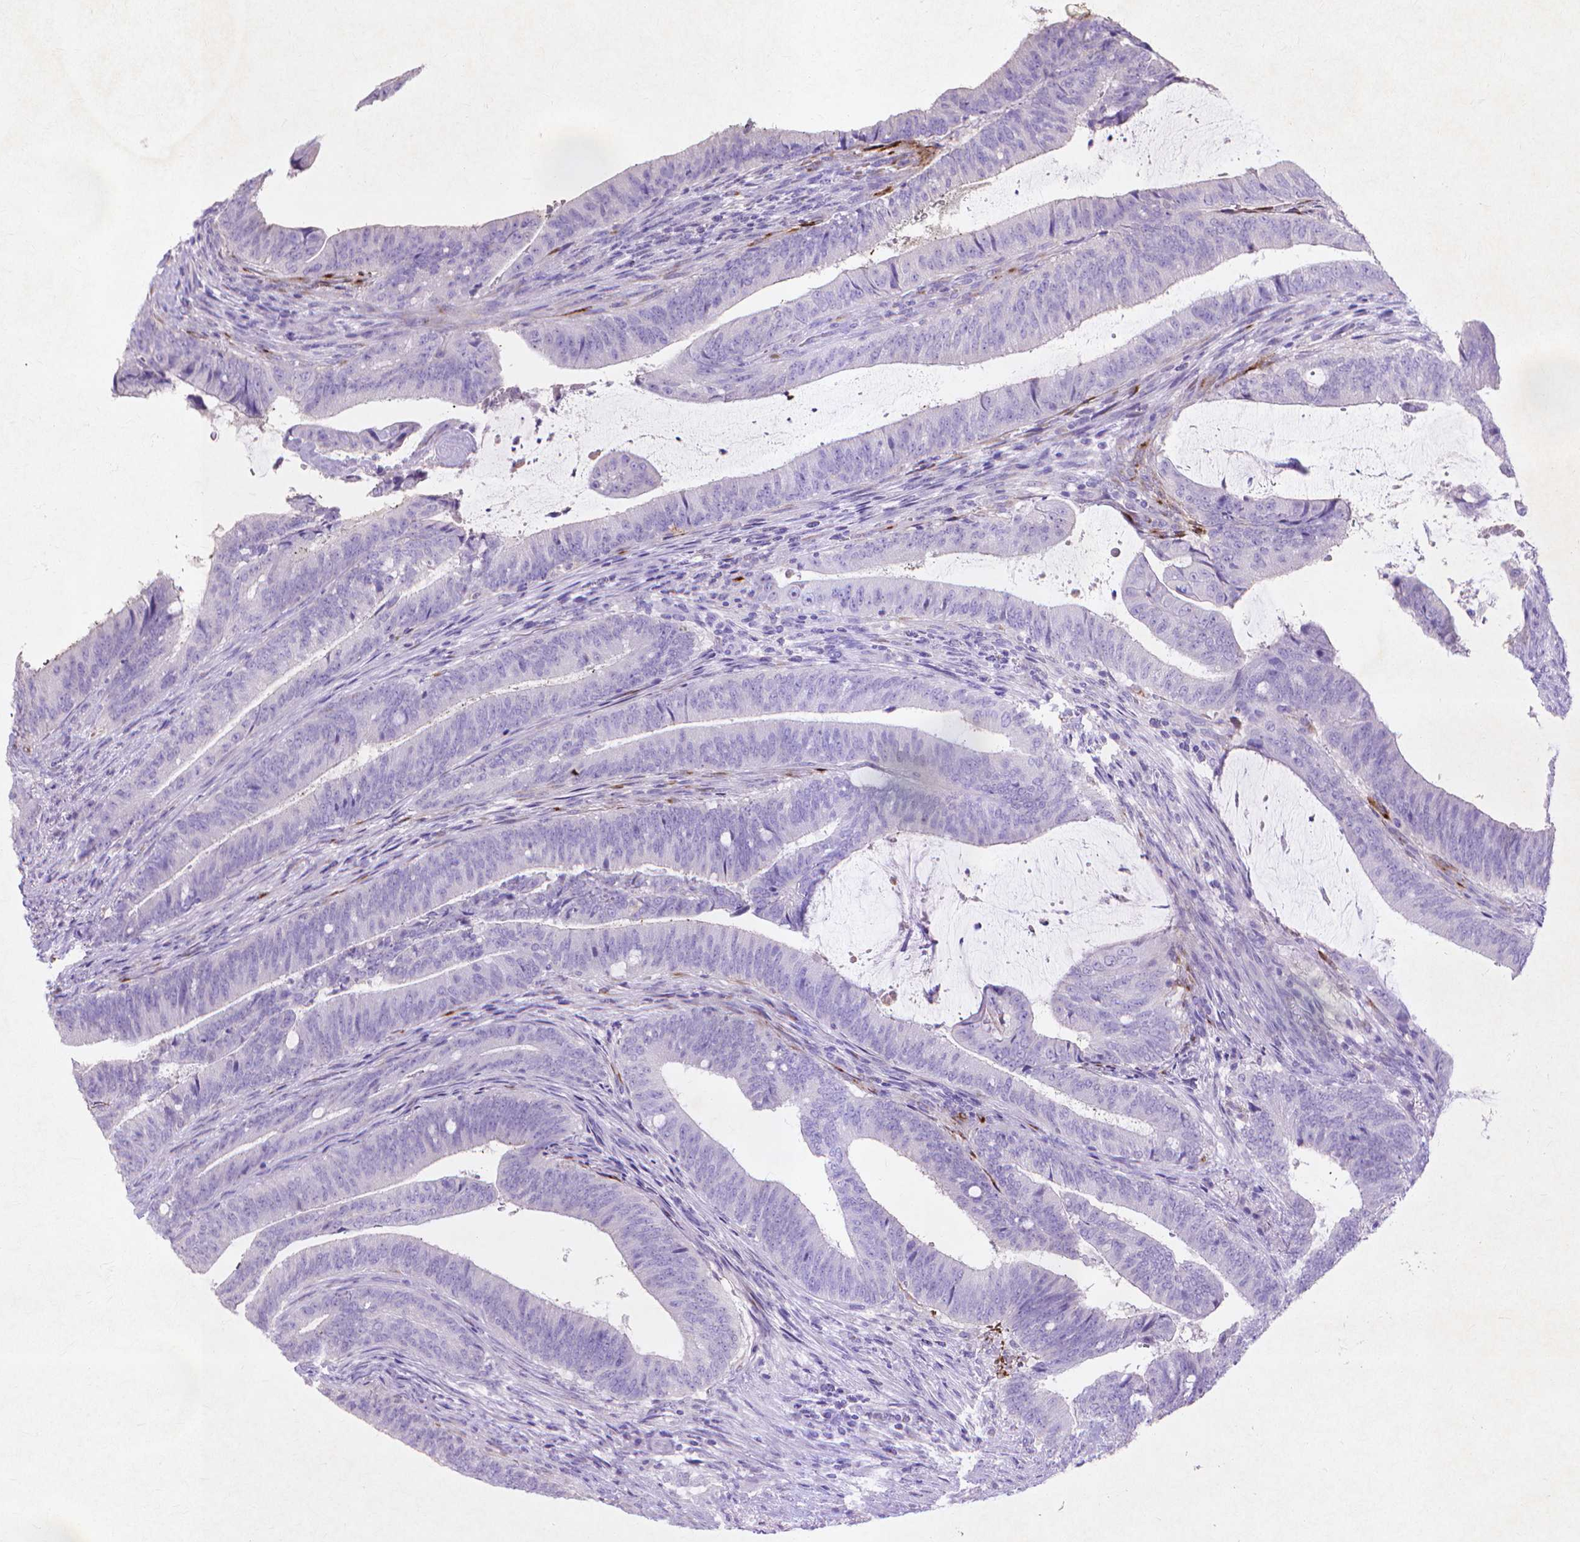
{"staining": {"intensity": "negative", "quantity": "none", "location": "none"}, "tissue": "colorectal cancer", "cell_type": "Tumor cells", "image_type": "cancer", "snomed": [{"axis": "morphology", "description": "Adenocarcinoma, NOS"}, {"axis": "topography", "description": "Colon"}], "caption": "A high-resolution photomicrograph shows IHC staining of adenocarcinoma (colorectal), which exhibits no significant positivity in tumor cells.", "gene": "MMP11", "patient": {"sex": "female", "age": 43}}